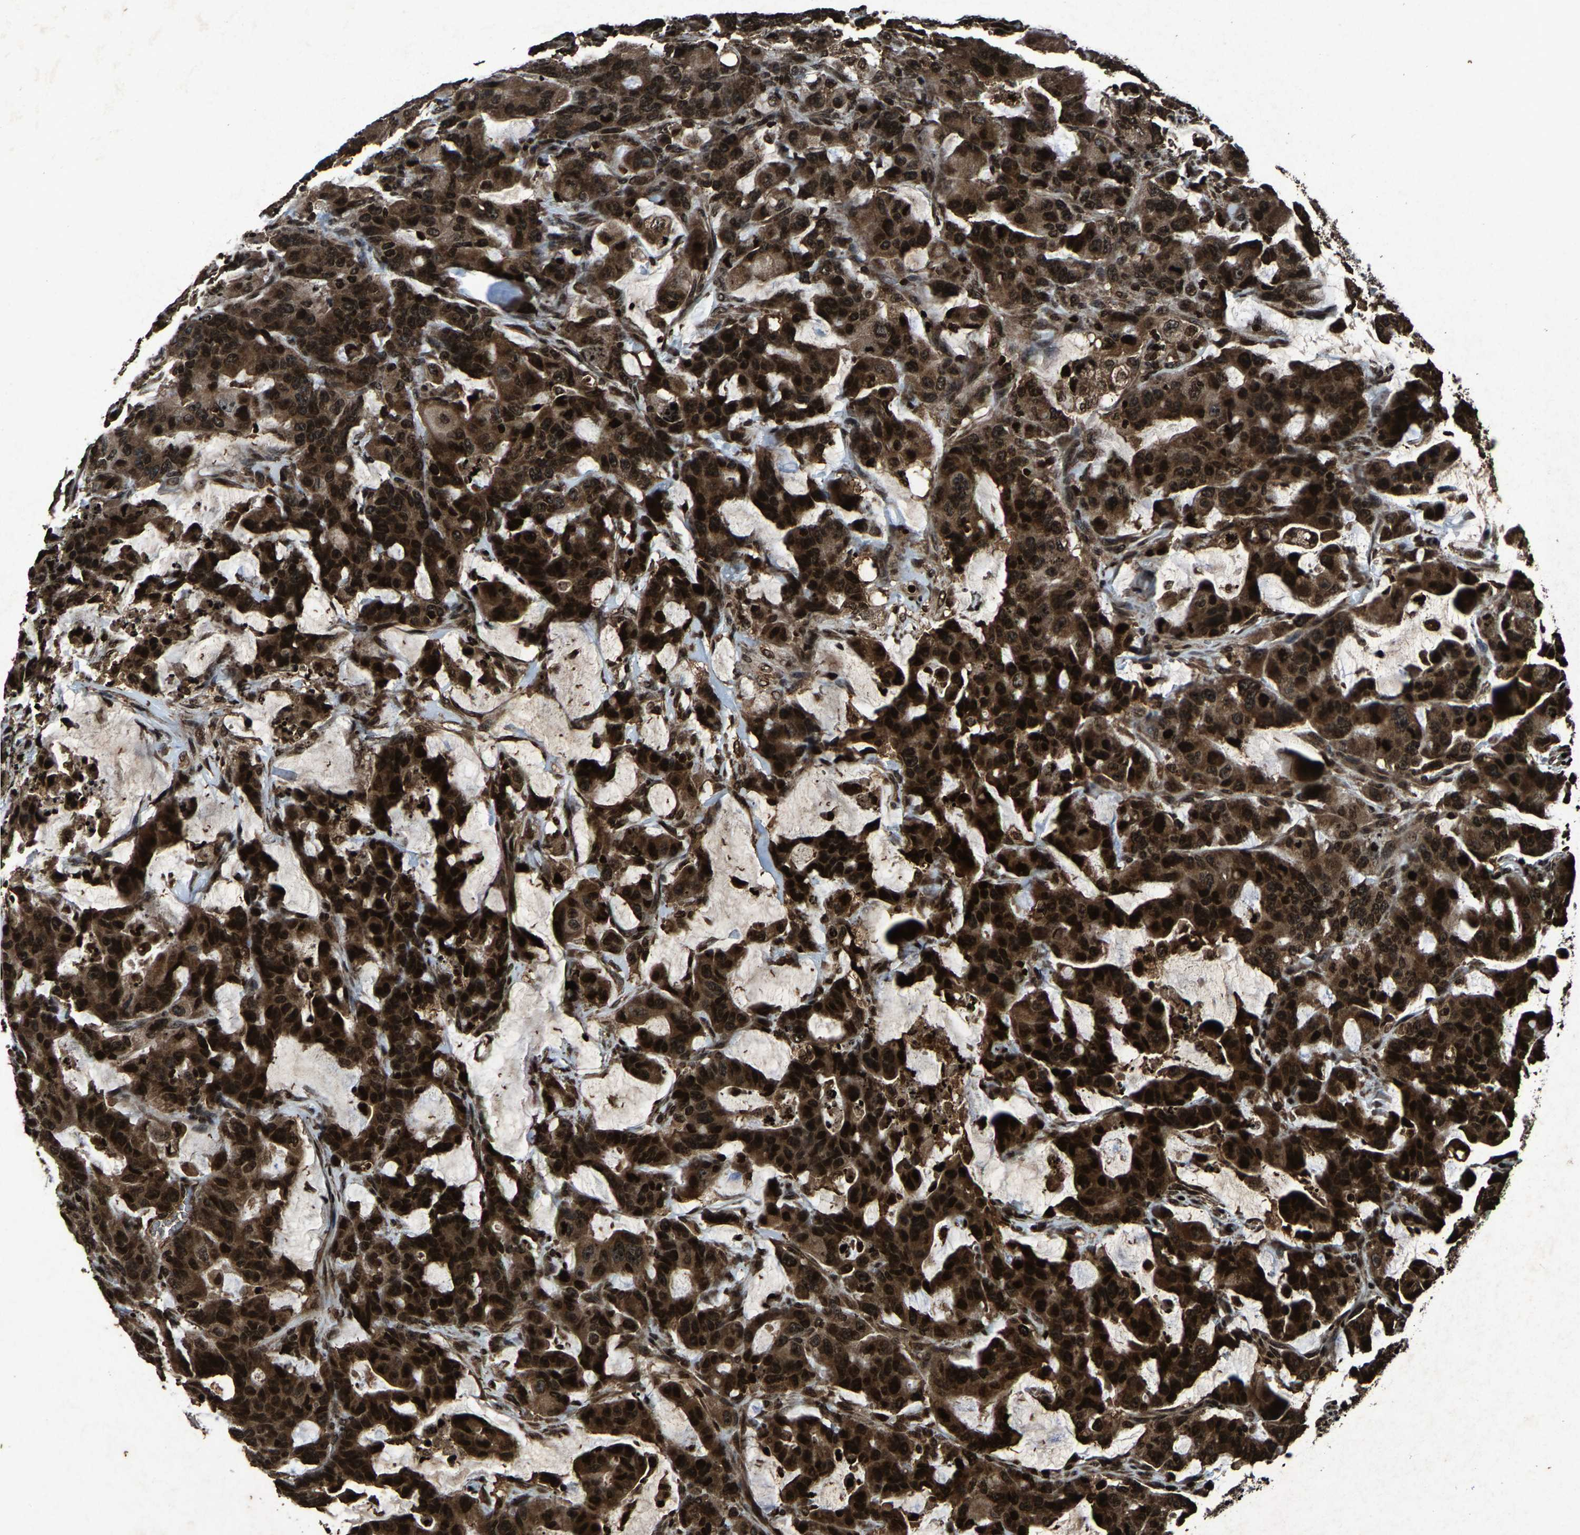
{"staining": {"intensity": "strong", "quantity": ">75%", "location": "cytoplasmic/membranous,nuclear"}, "tissue": "colorectal cancer", "cell_type": "Tumor cells", "image_type": "cancer", "snomed": [{"axis": "morphology", "description": "Adenocarcinoma, NOS"}, {"axis": "topography", "description": "Colon"}], "caption": "Immunohistochemistry (IHC) photomicrograph of human colorectal cancer stained for a protein (brown), which shows high levels of strong cytoplasmic/membranous and nuclear staining in approximately >75% of tumor cells.", "gene": "H4C1", "patient": {"sex": "male", "age": 76}}